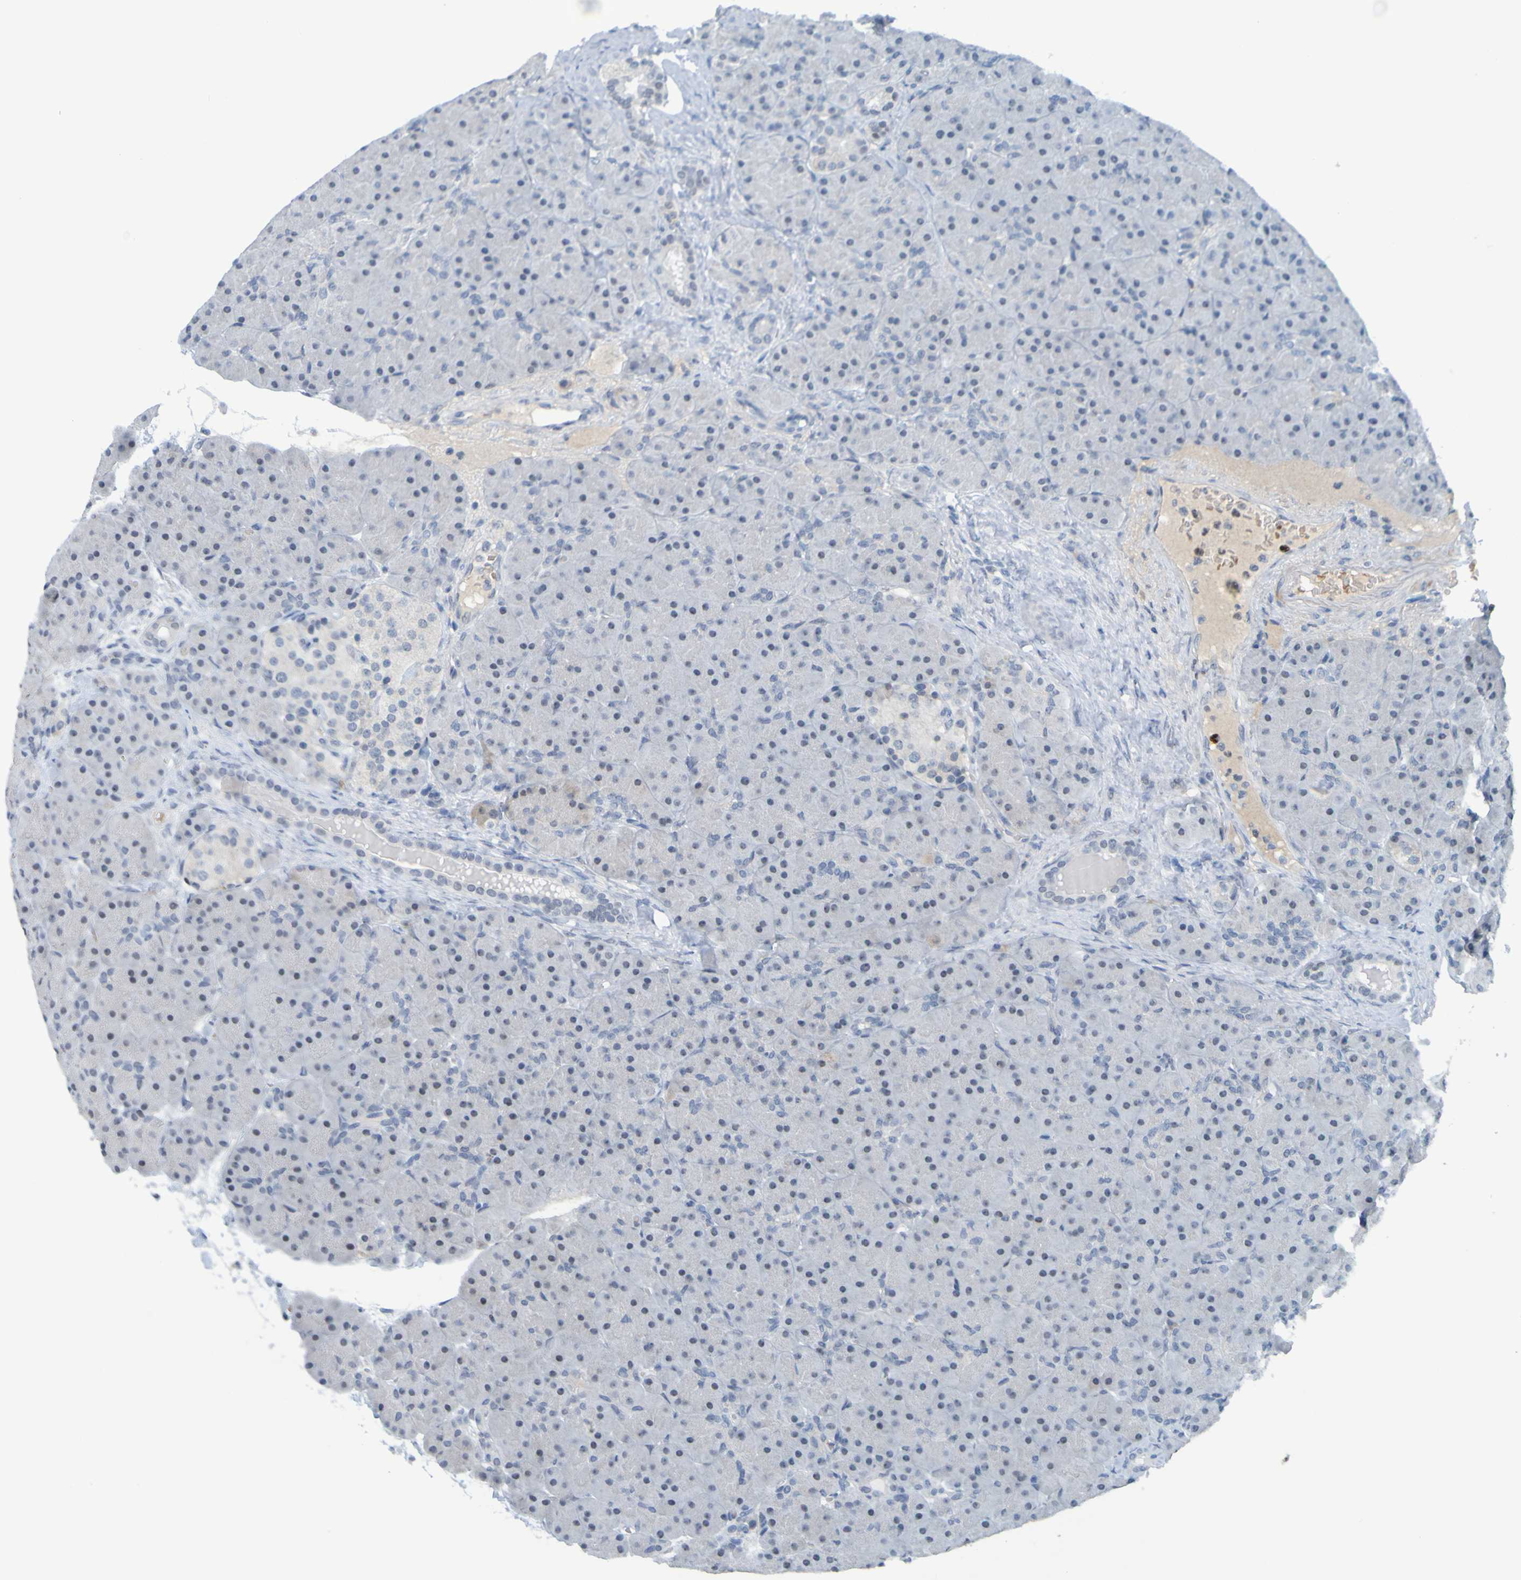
{"staining": {"intensity": "negative", "quantity": "none", "location": "none"}, "tissue": "pancreas", "cell_type": "Exocrine glandular cells", "image_type": "normal", "snomed": [{"axis": "morphology", "description": "Normal tissue, NOS"}, {"axis": "topography", "description": "Pancreas"}], "caption": "This is an immunohistochemistry (IHC) histopathology image of unremarkable human pancreas. There is no positivity in exocrine glandular cells.", "gene": "USP36", "patient": {"sex": "male", "age": 66}}